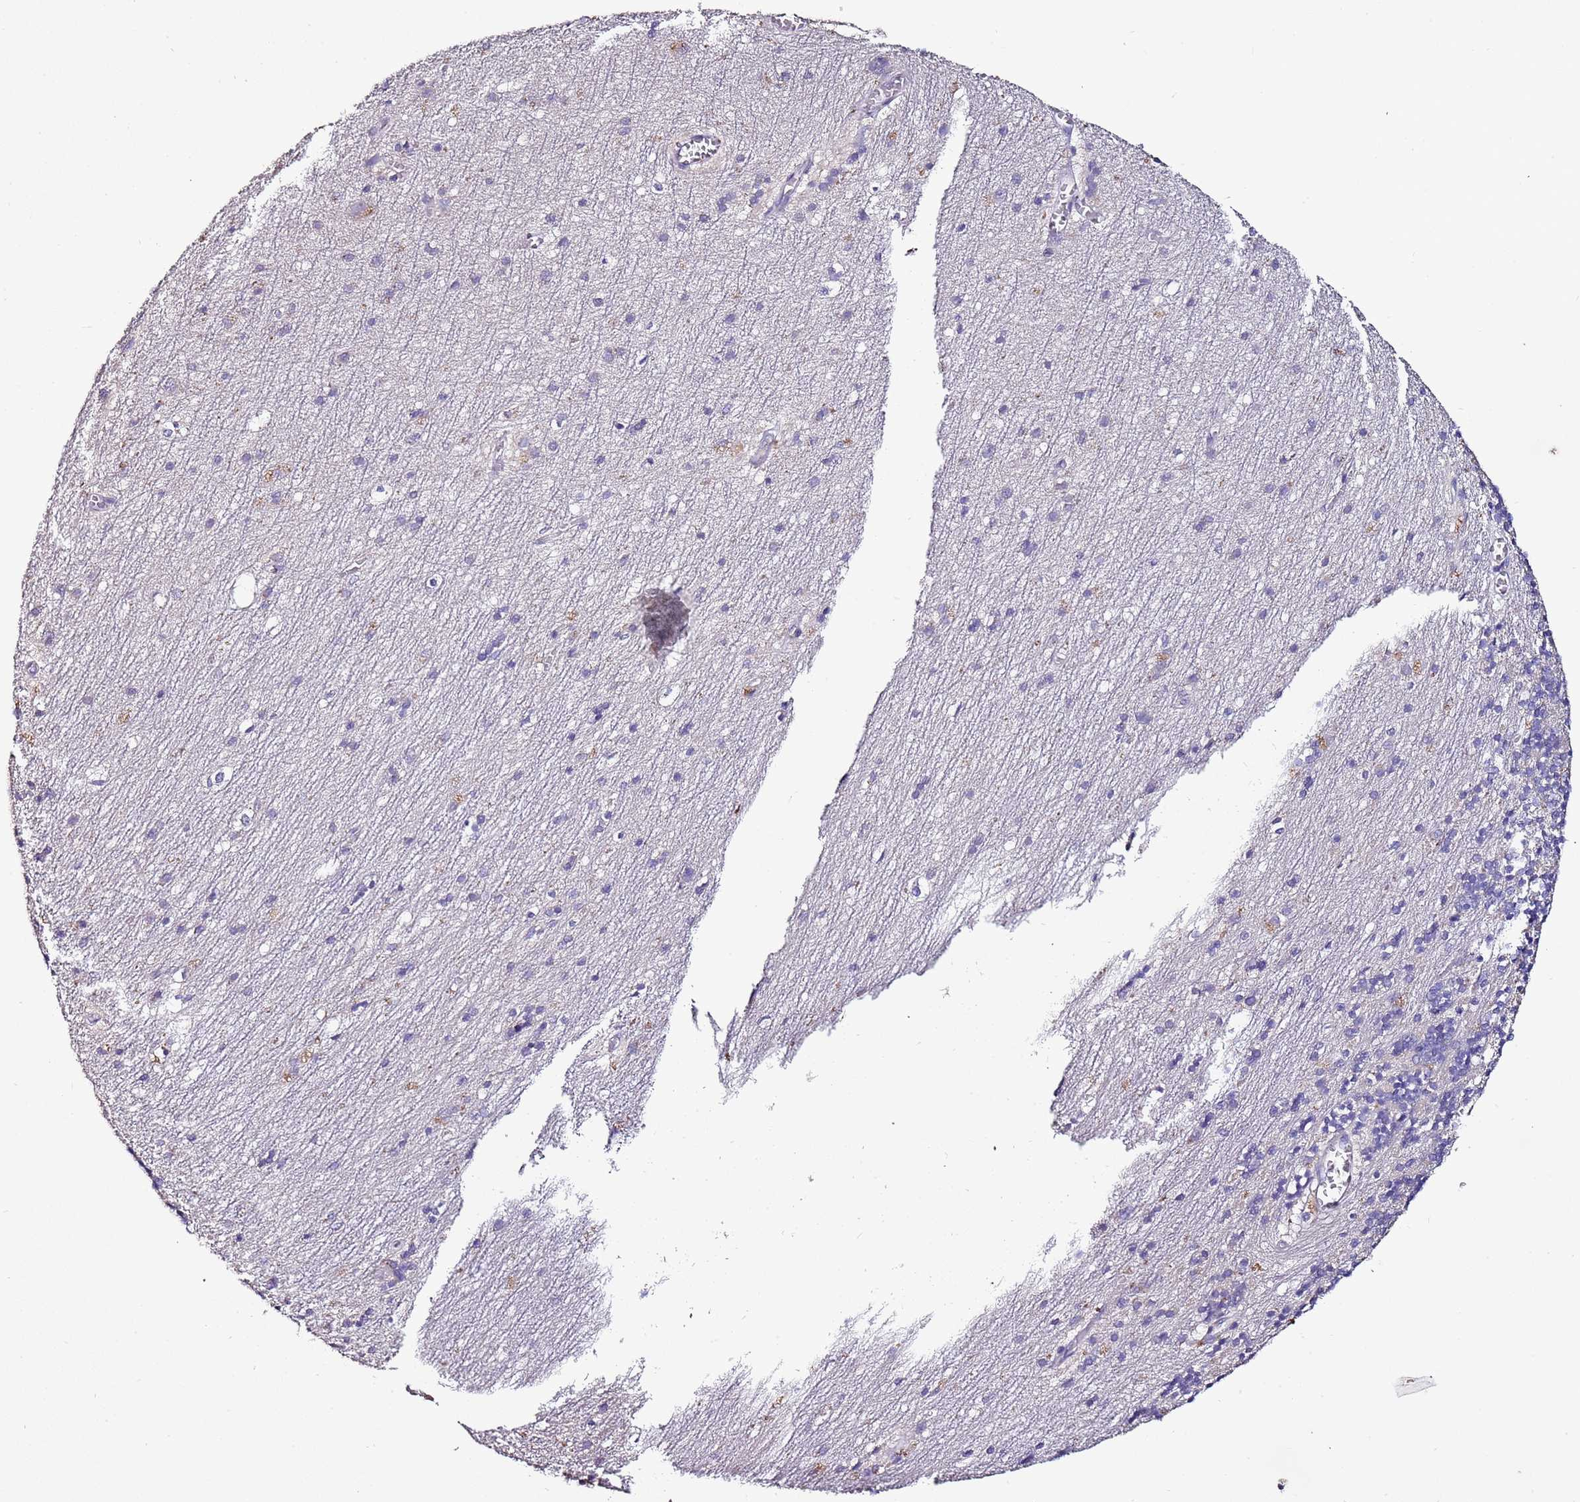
{"staining": {"intensity": "negative", "quantity": "none", "location": "none"}, "tissue": "cerebellum", "cell_type": "Cells in granular layer", "image_type": "normal", "snomed": [{"axis": "morphology", "description": "Normal tissue, NOS"}, {"axis": "topography", "description": "Cerebellum"}], "caption": "High magnification brightfield microscopy of unremarkable cerebellum stained with DAB (brown) and counterstained with hematoxylin (blue): cells in granular layer show no significant expression.", "gene": "FAM20A", "patient": {"sex": "male", "age": 54}}